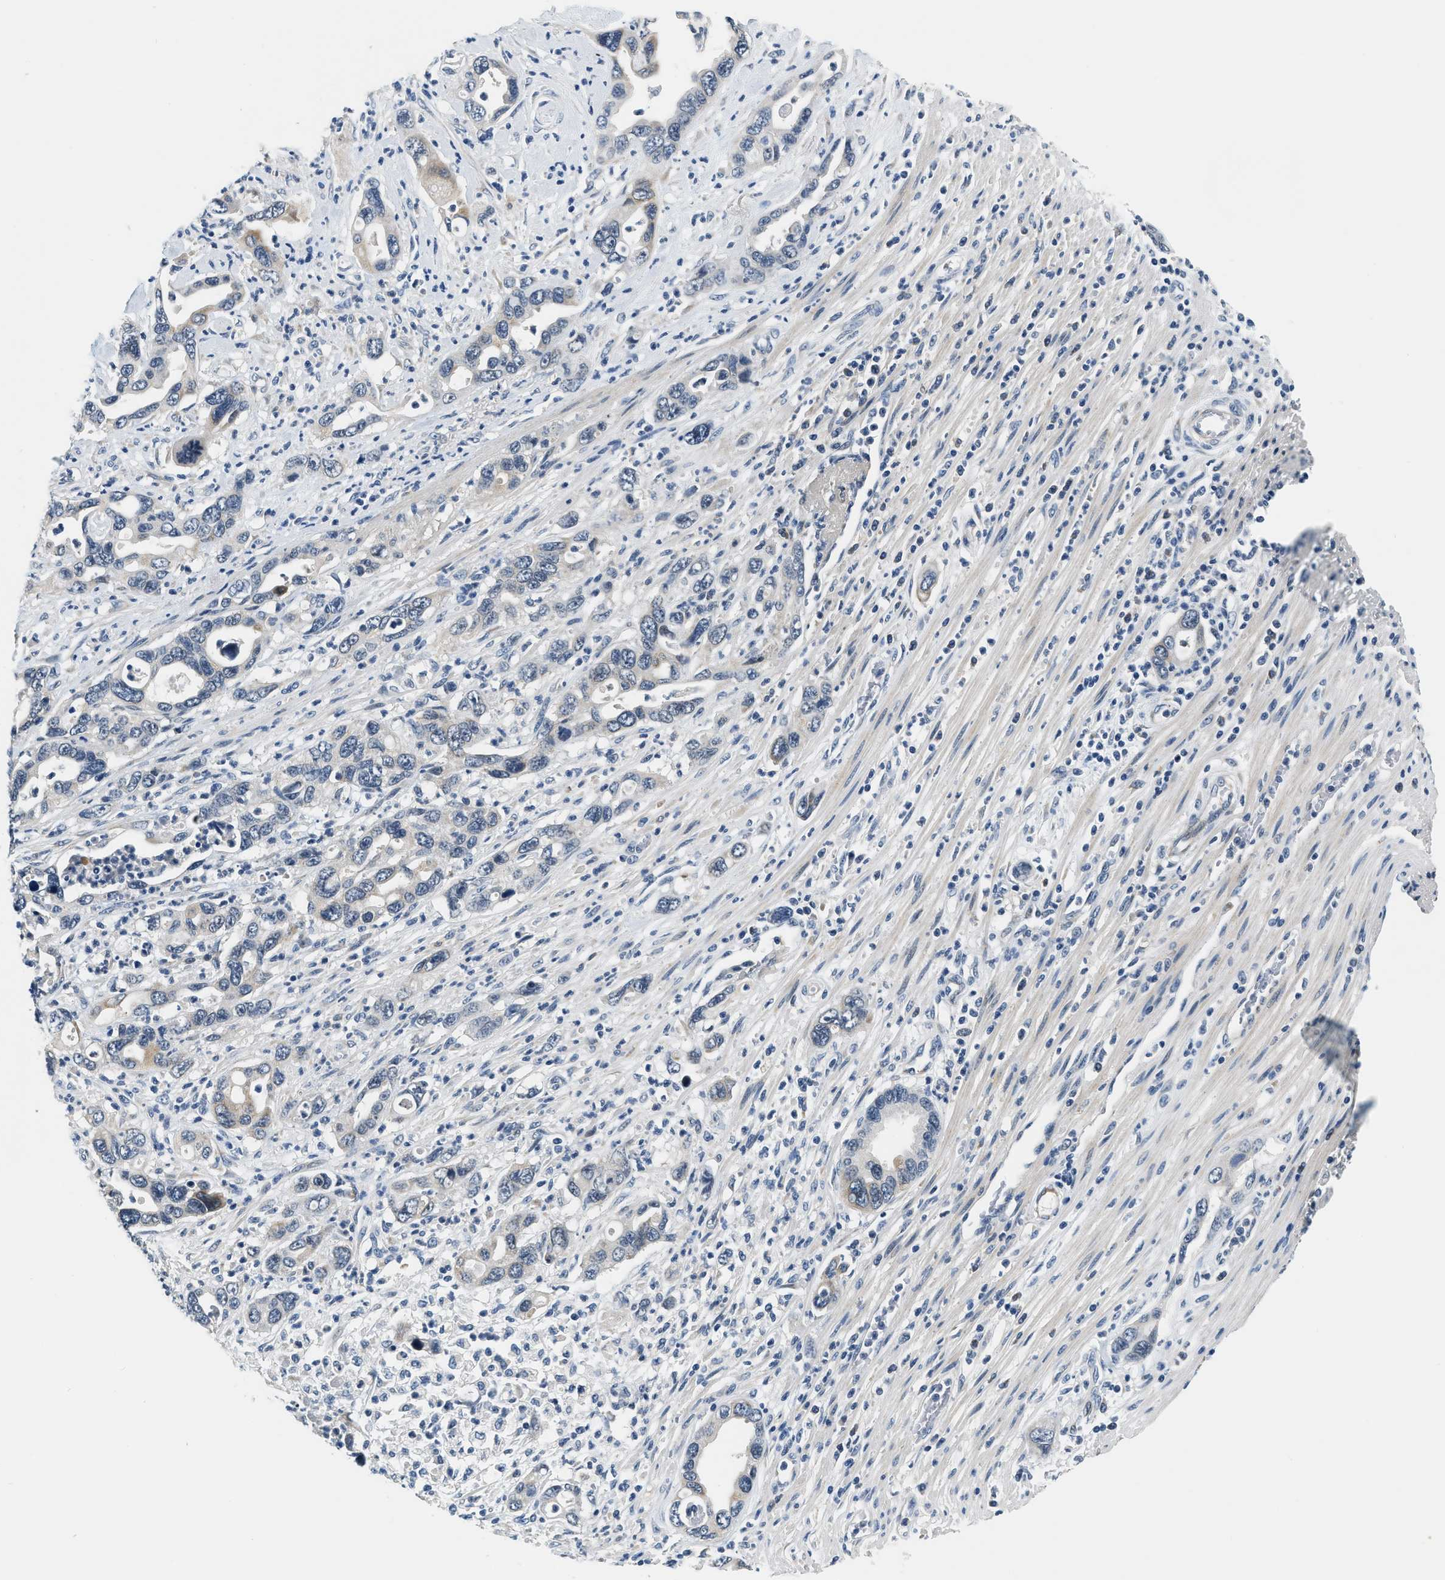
{"staining": {"intensity": "weak", "quantity": "<25%", "location": "cytoplasmic/membranous"}, "tissue": "pancreatic cancer", "cell_type": "Tumor cells", "image_type": "cancer", "snomed": [{"axis": "morphology", "description": "Adenocarcinoma, NOS"}, {"axis": "topography", "description": "Pancreas"}], "caption": "A photomicrograph of pancreatic adenocarcinoma stained for a protein displays no brown staining in tumor cells.", "gene": "YAE1", "patient": {"sex": "female", "age": 70}}